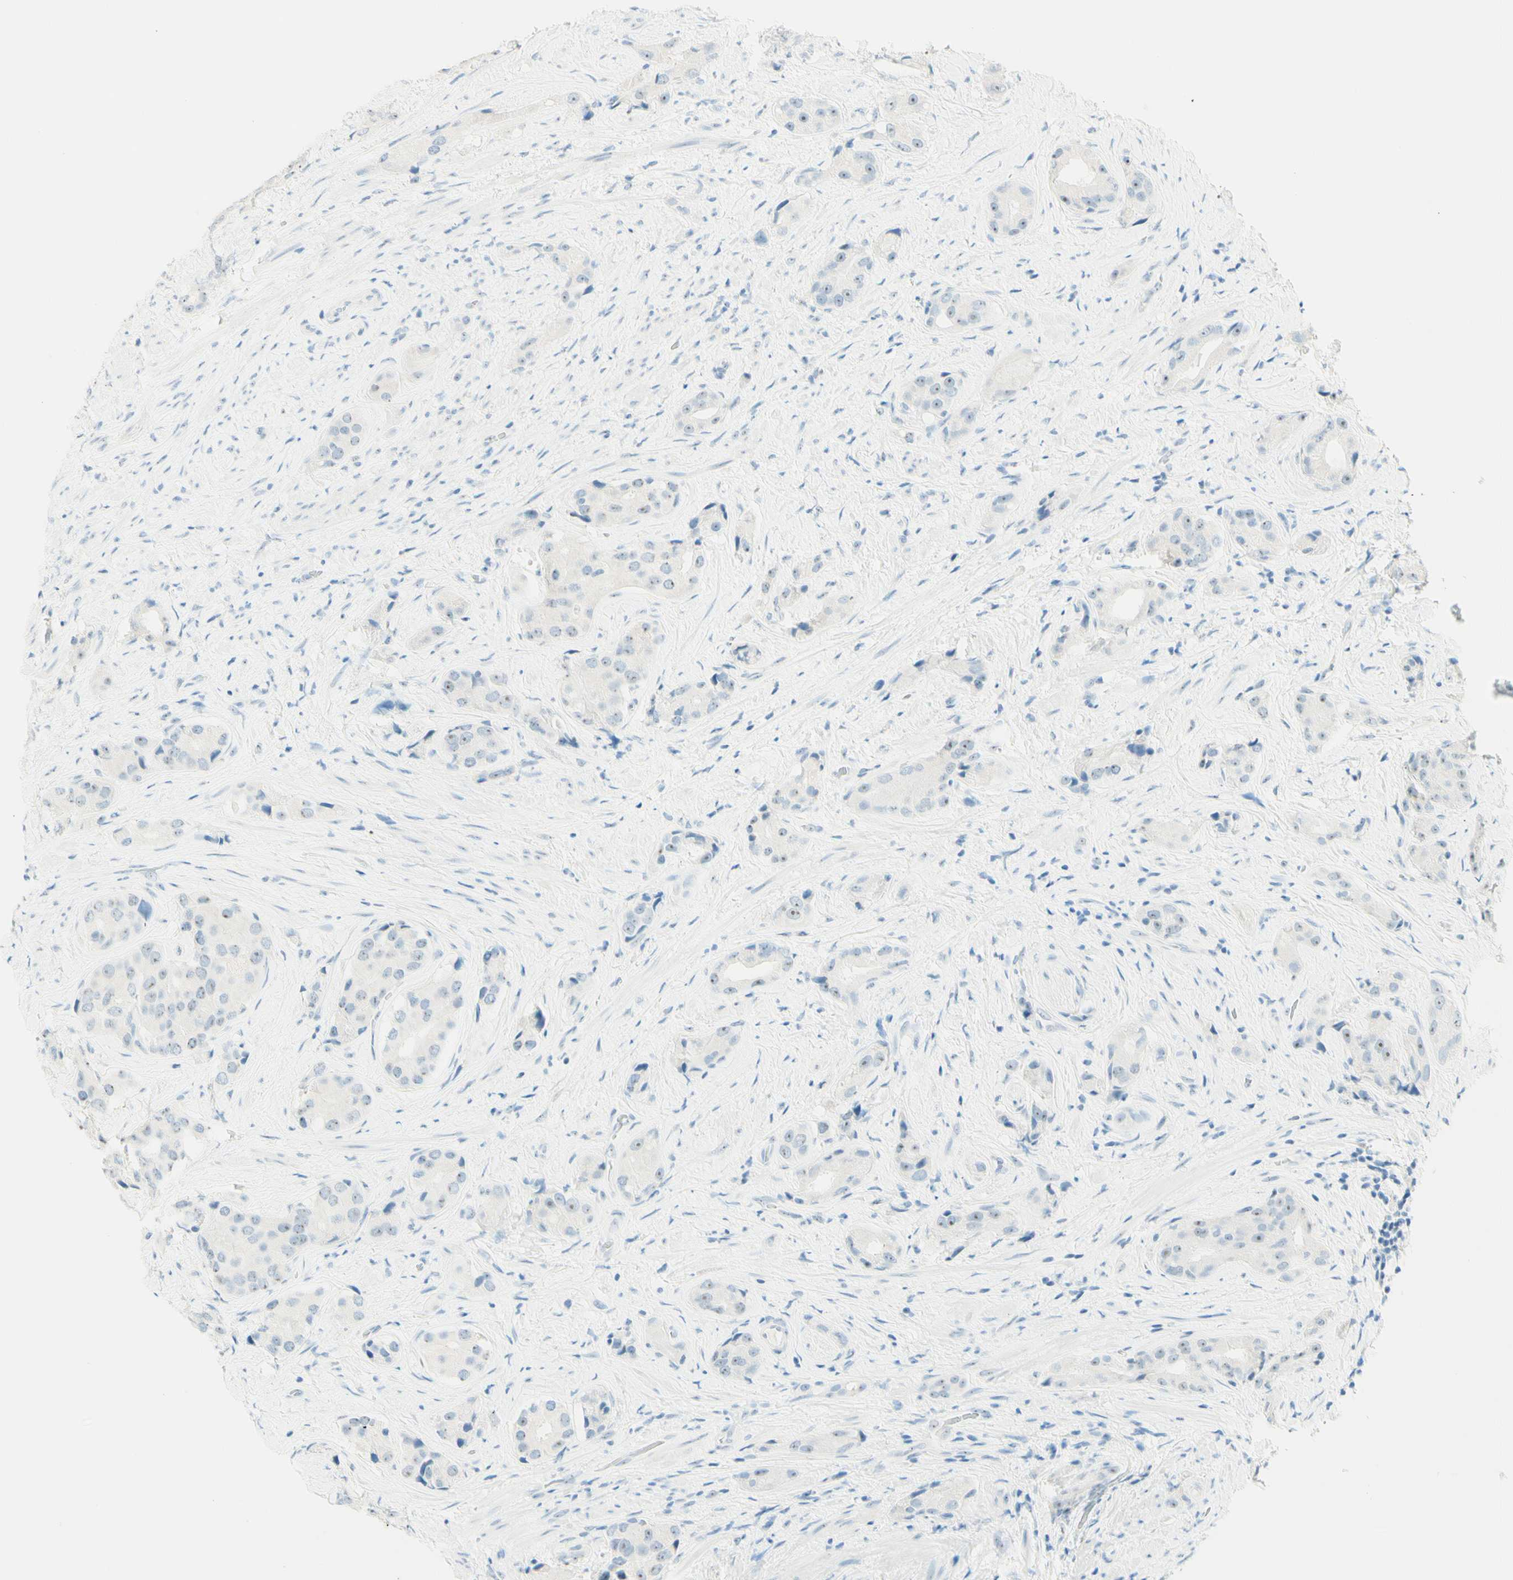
{"staining": {"intensity": "weak", "quantity": "25%-75%", "location": "nuclear"}, "tissue": "prostate cancer", "cell_type": "Tumor cells", "image_type": "cancer", "snomed": [{"axis": "morphology", "description": "Adenocarcinoma, High grade"}, {"axis": "topography", "description": "Prostate"}], "caption": "Tumor cells reveal low levels of weak nuclear staining in about 25%-75% of cells in prostate adenocarcinoma (high-grade).", "gene": "FMR1NB", "patient": {"sex": "male", "age": 71}}